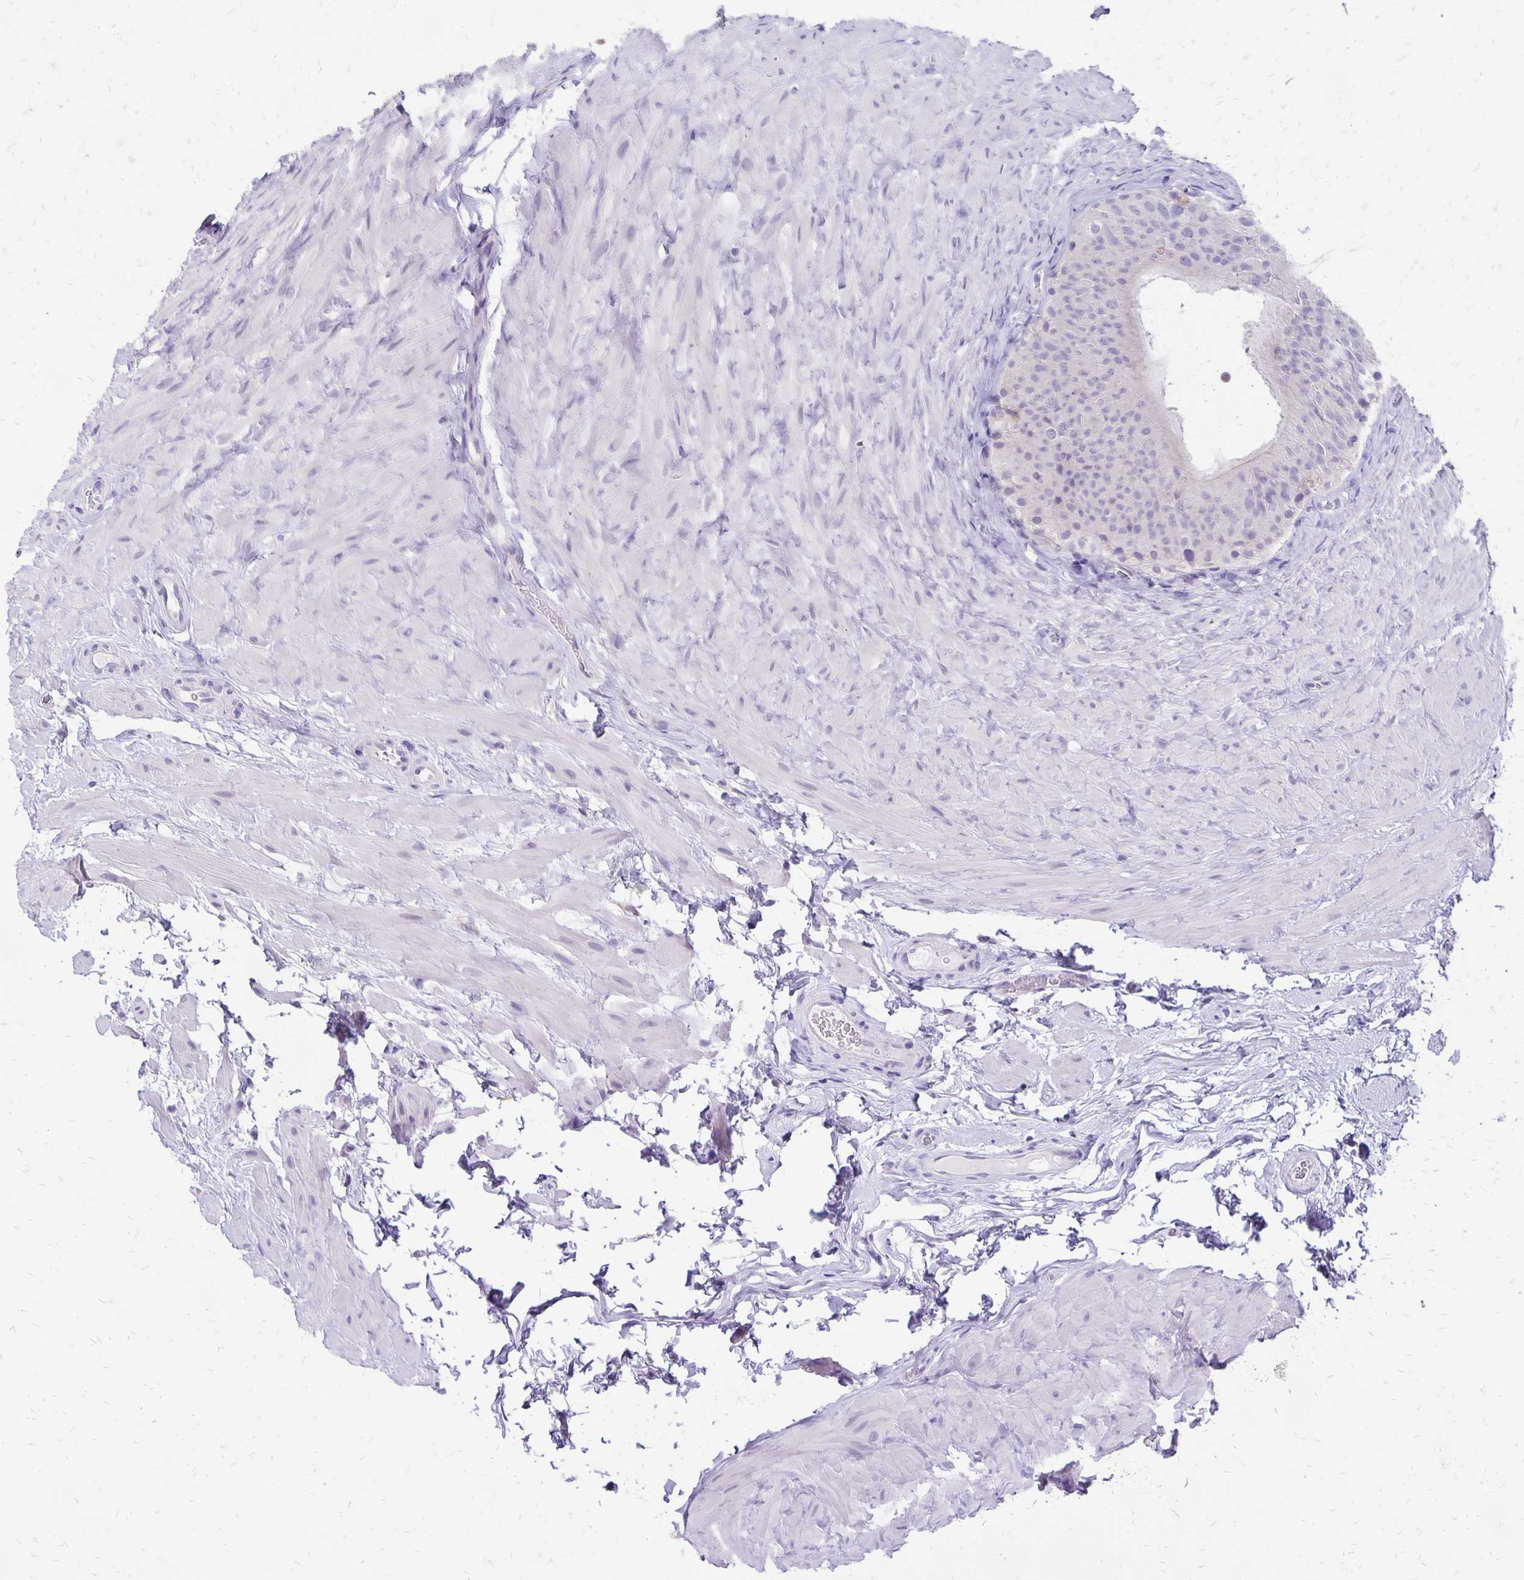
{"staining": {"intensity": "negative", "quantity": "none", "location": "none"}, "tissue": "epididymis", "cell_type": "Glandular cells", "image_type": "normal", "snomed": [{"axis": "morphology", "description": "Normal tissue, NOS"}, {"axis": "topography", "description": "Epididymis, spermatic cord, NOS"}, {"axis": "topography", "description": "Epididymis"}], "caption": "Glandular cells show no significant staining in normal epididymis.", "gene": "ANKRD45", "patient": {"sex": "male", "age": 31}}